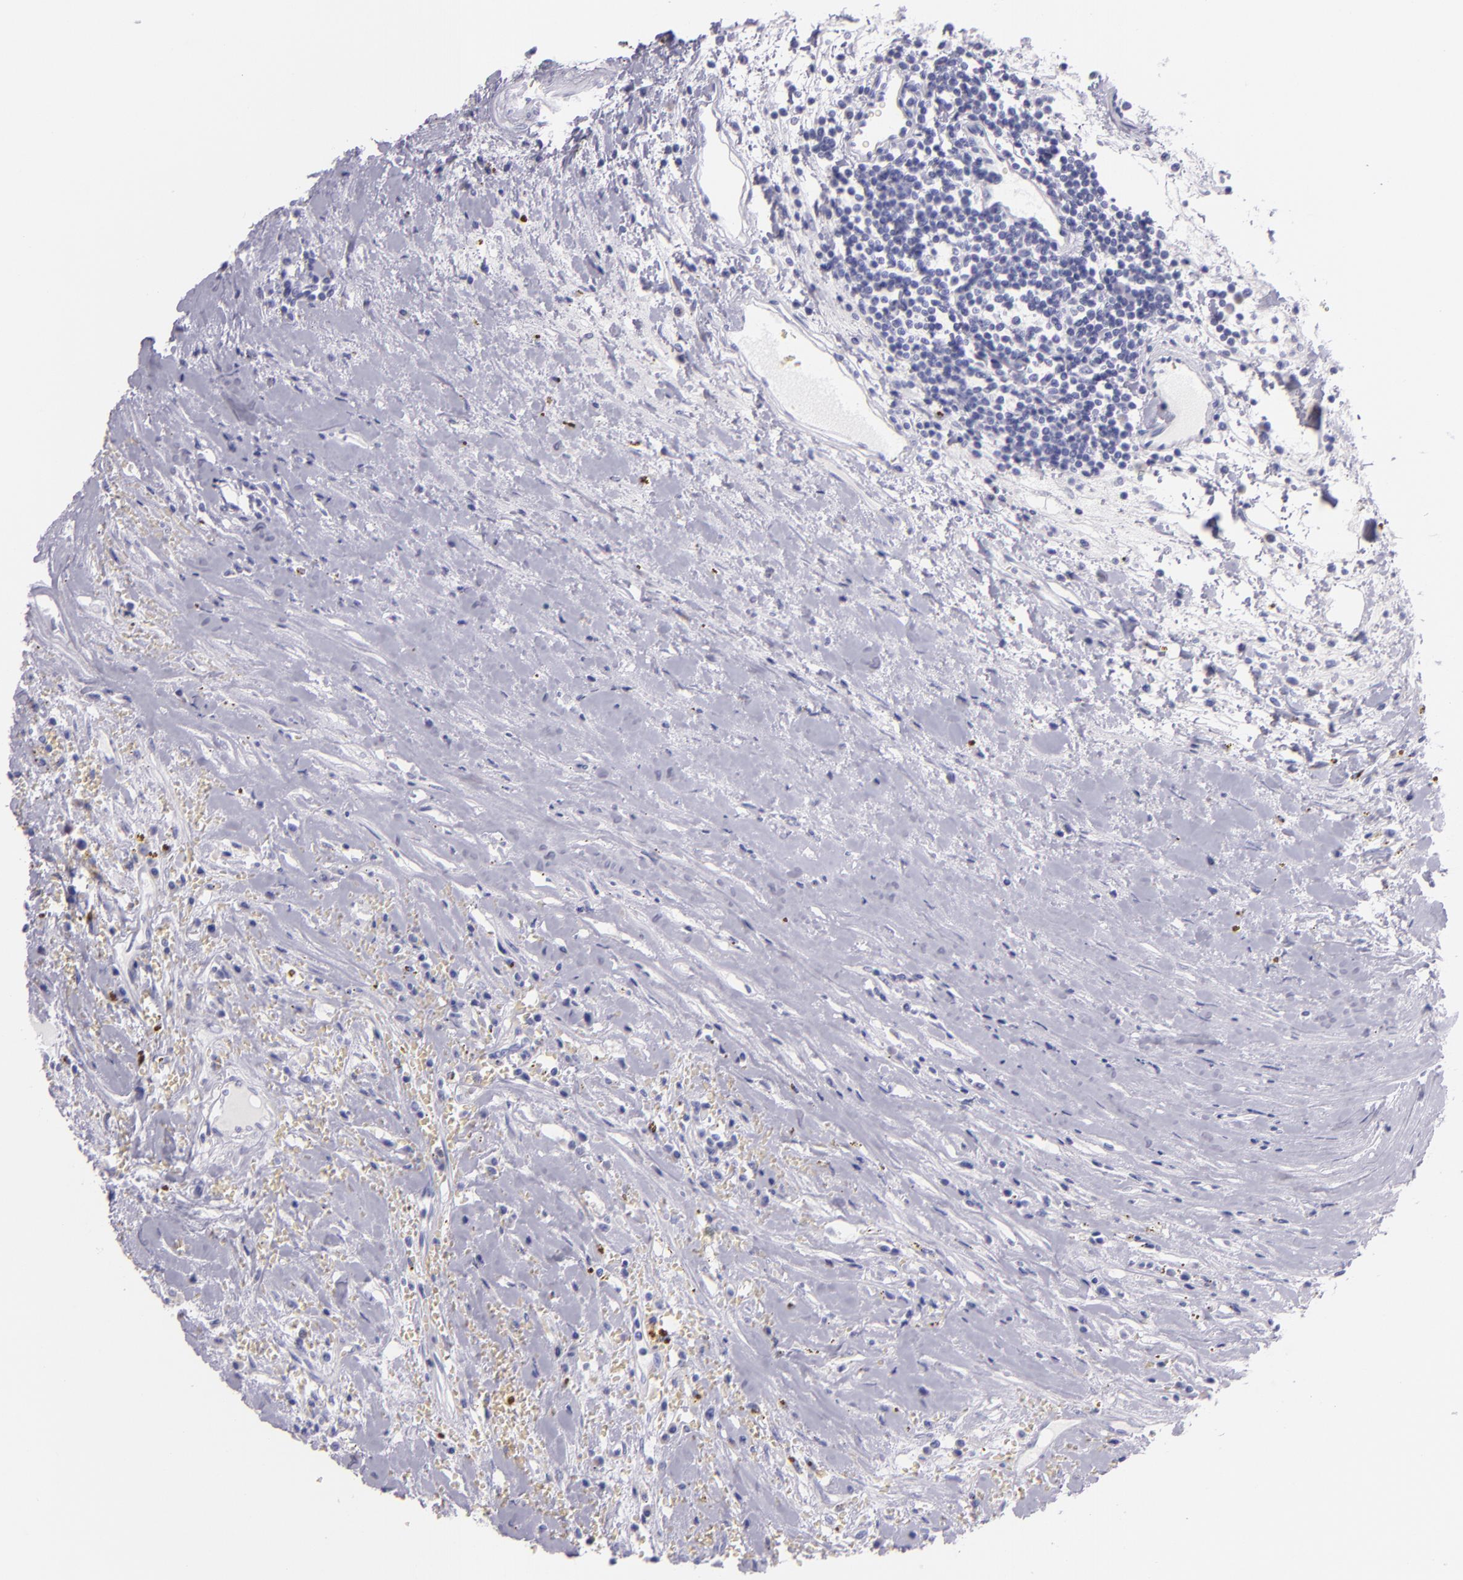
{"staining": {"intensity": "negative", "quantity": "none", "location": "none"}, "tissue": "renal cancer", "cell_type": "Tumor cells", "image_type": "cancer", "snomed": [{"axis": "morphology", "description": "Adenocarcinoma, NOS"}, {"axis": "topography", "description": "Kidney"}], "caption": "The immunohistochemistry (IHC) photomicrograph has no significant staining in tumor cells of adenocarcinoma (renal) tissue. (DAB (3,3'-diaminobenzidine) immunohistochemistry (IHC) with hematoxylin counter stain).", "gene": "MUC5AC", "patient": {"sex": "male", "age": 82}}